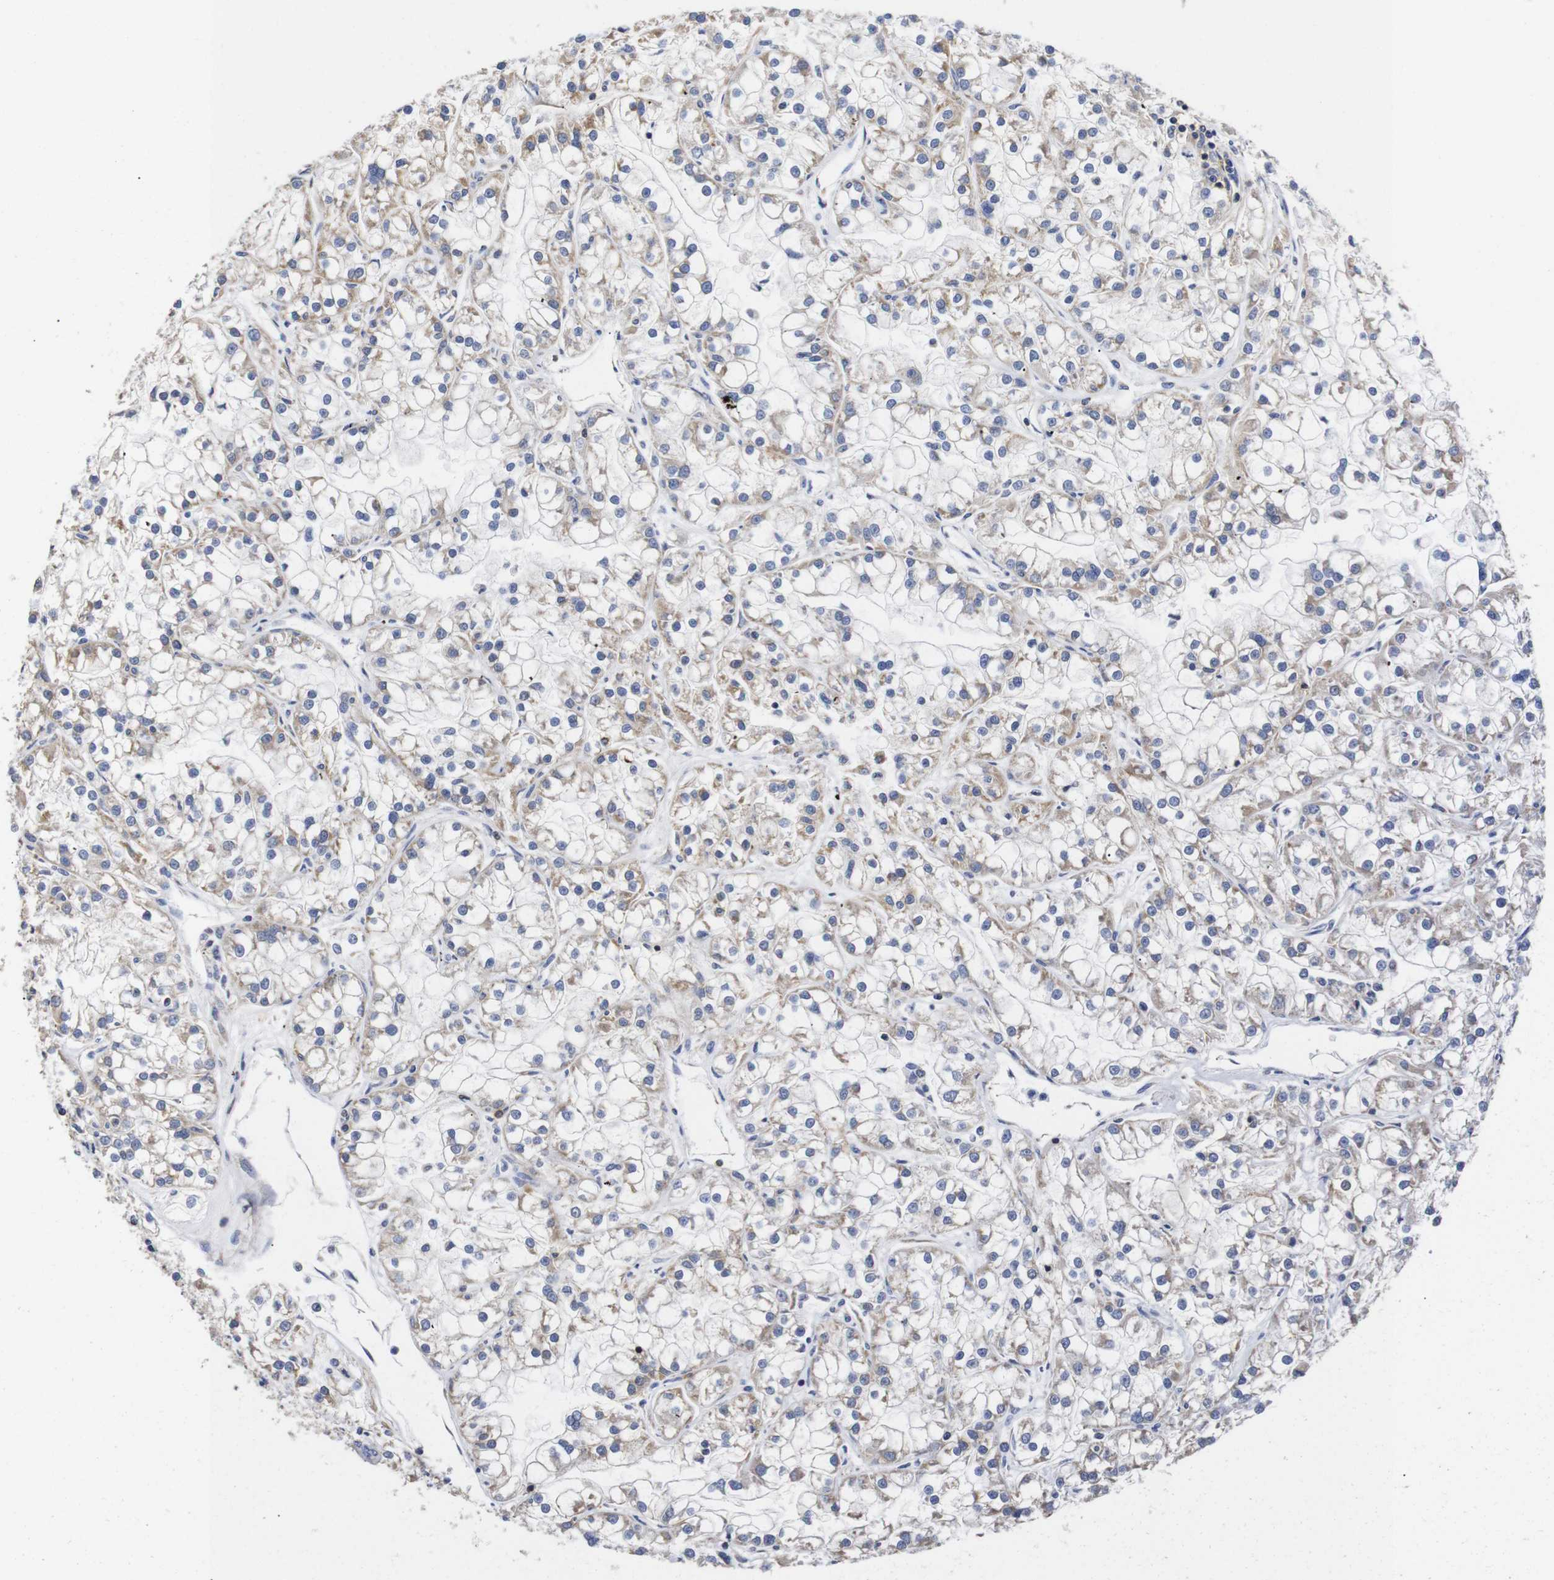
{"staining": {"intensity": "weak", "quantity": ">75%", "location": "cytoplasmic/membranous"}, "tissue": "renal cancer", "cell_type": "Tumor cells", "image_type": "cancer", "snomed": [{"axis": "morphology", "description": "Adenocarcinoma, NOS"}, {"axis": "topography", "description": "Kidney"}], "caption": "Protein expression analysis of human renal cancer reveals weak cytoplasmic/membranous expression in approximately >75% of tumor cells. The staining is performed using DAB (3,3'-diaminobenzidine) brown chromogen to label protein expression. The nuclei are counter-stained blue using hematoxylin.", "gene": "OPN3", "patient": {"sex": "female", "age": 52}}